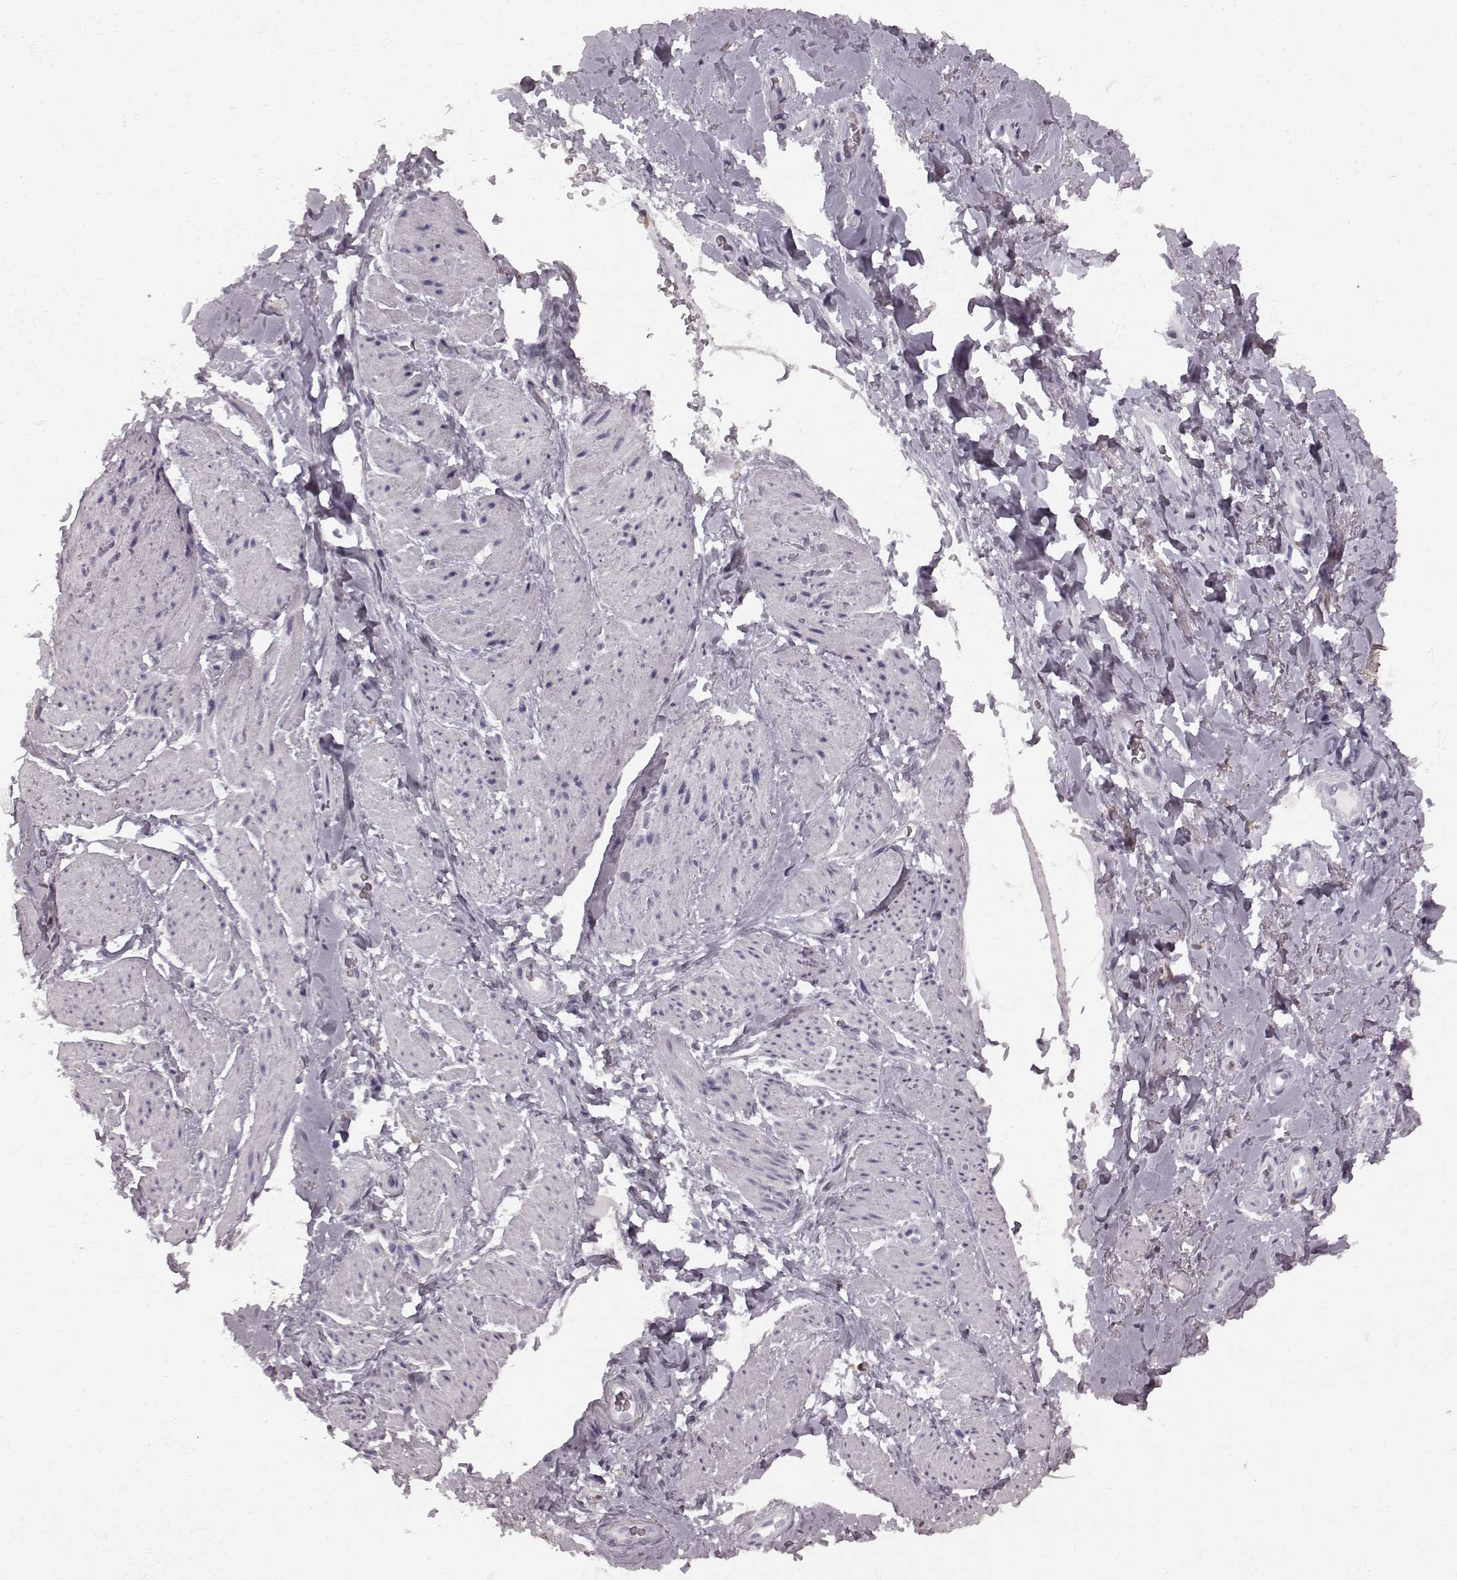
{"staining": {"intensity": "negative", "quantity": "none", "location": "none"}, "tissue": "adipose tissue", "cell_type": "Adipocytes", "image_type": "normal", "snomed": [{"axis": "morphology", "description": "Normal tissue, NOS"}, {"axis": "topography", "description": "Anal"}, {"axis": "topography", "description": "Peripheral nerve tissue"}], "caption": "IHC of normal human adipose tissue reveals no positivity in adipocytes. (DAB immunohistochemistry (IHC) visualized using brightfield microscopy, high magnification).", "gene": "TMPRSS15", "patient": {"sex": "male", "age": 53}}